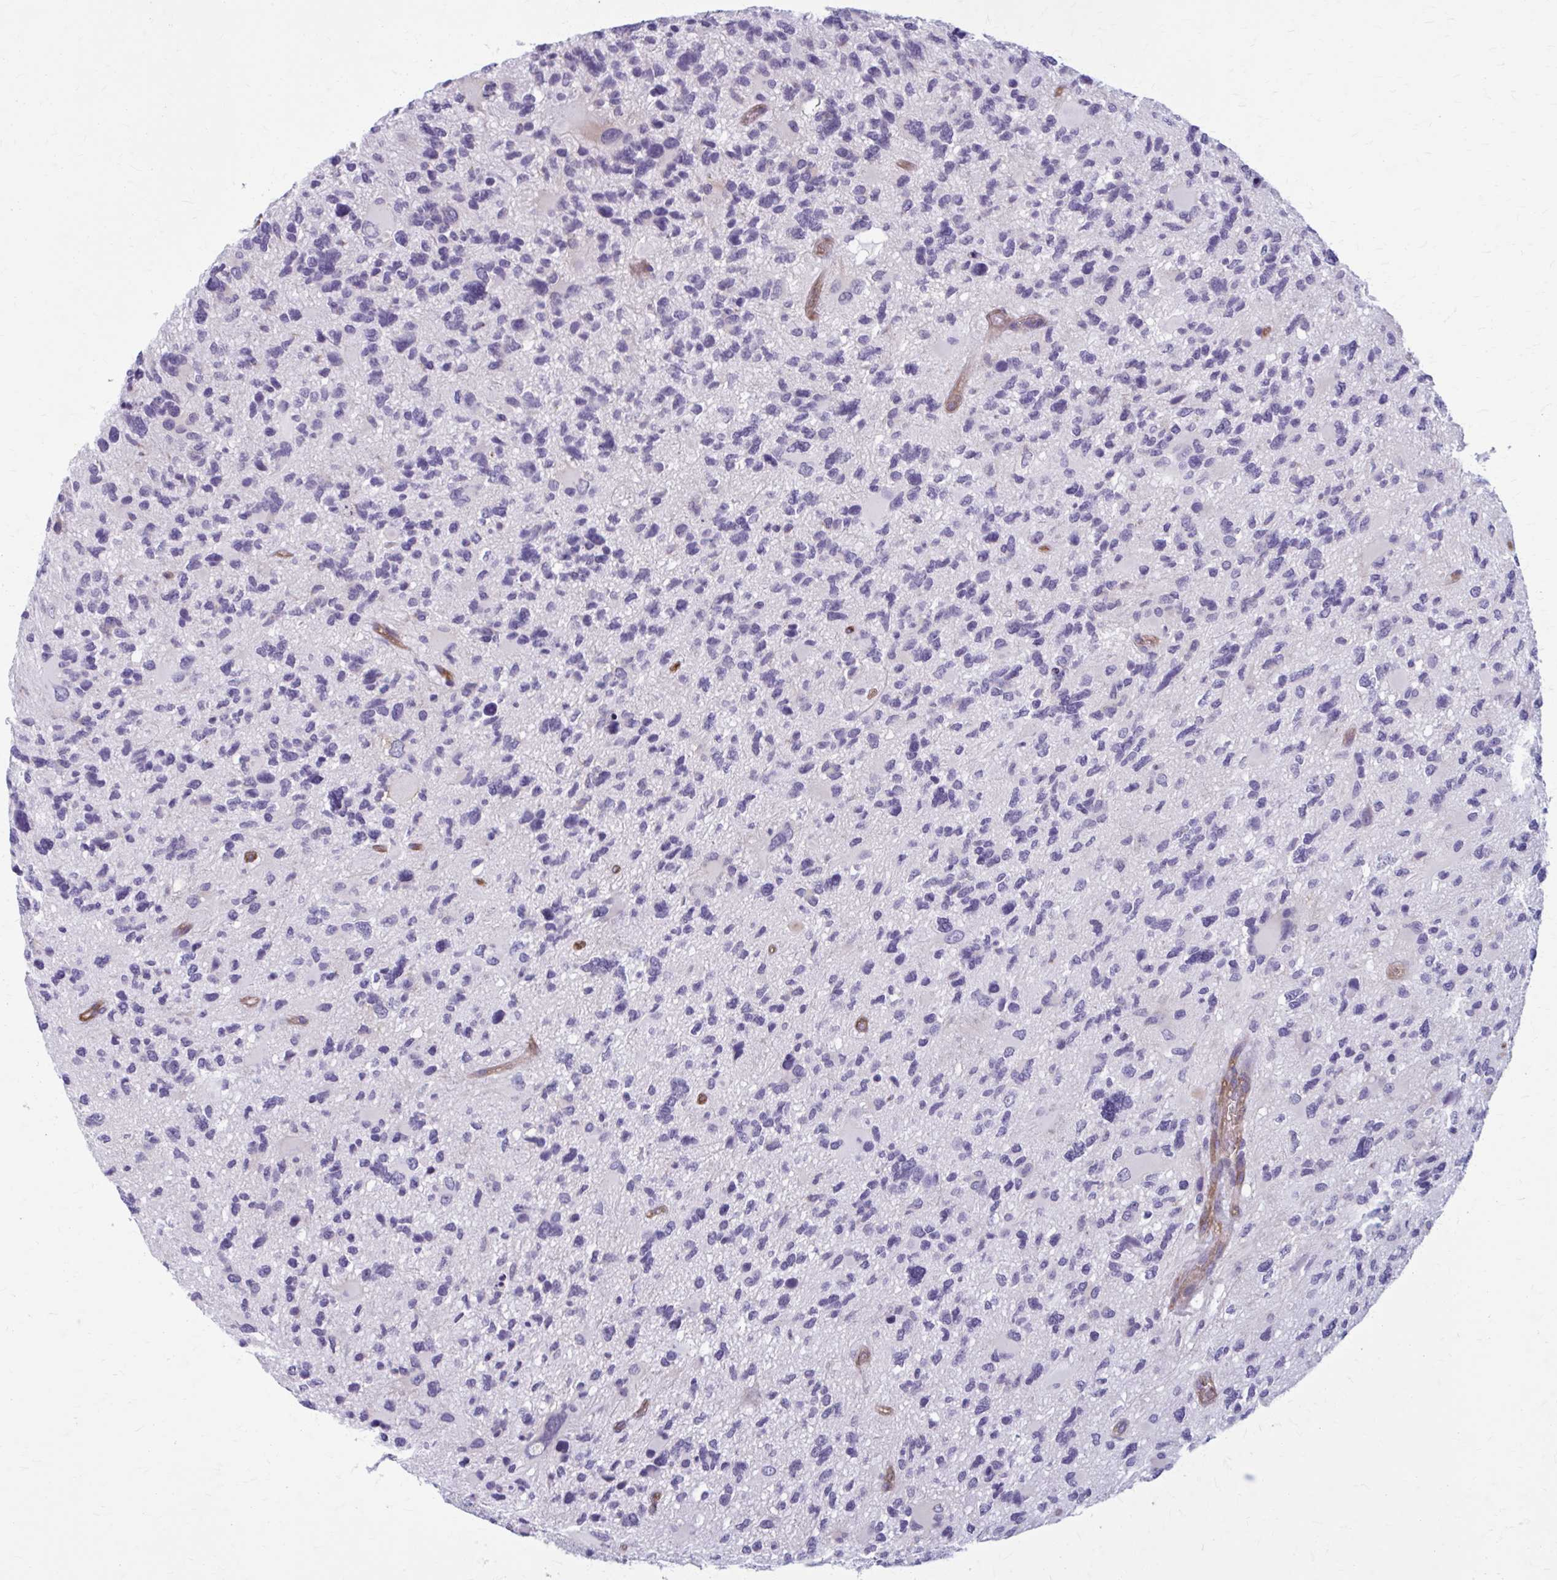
{"staining": {"intensity": "negative", "quantity": "none", "location": "none"}, "tissue": "glioma", "cell_type": "Tumor cells", "image_type": "cancer", "snomed": [{"axis": "morphology", "description": "Glioma, malignant, High grade"}, {"axis": "topography", "description": "Brain"}], "caption": "There is no significant positivity in tumor cells of glioma.", "gene": "ZDHHC7", "patient": {"sex": "female", "age": 11}}